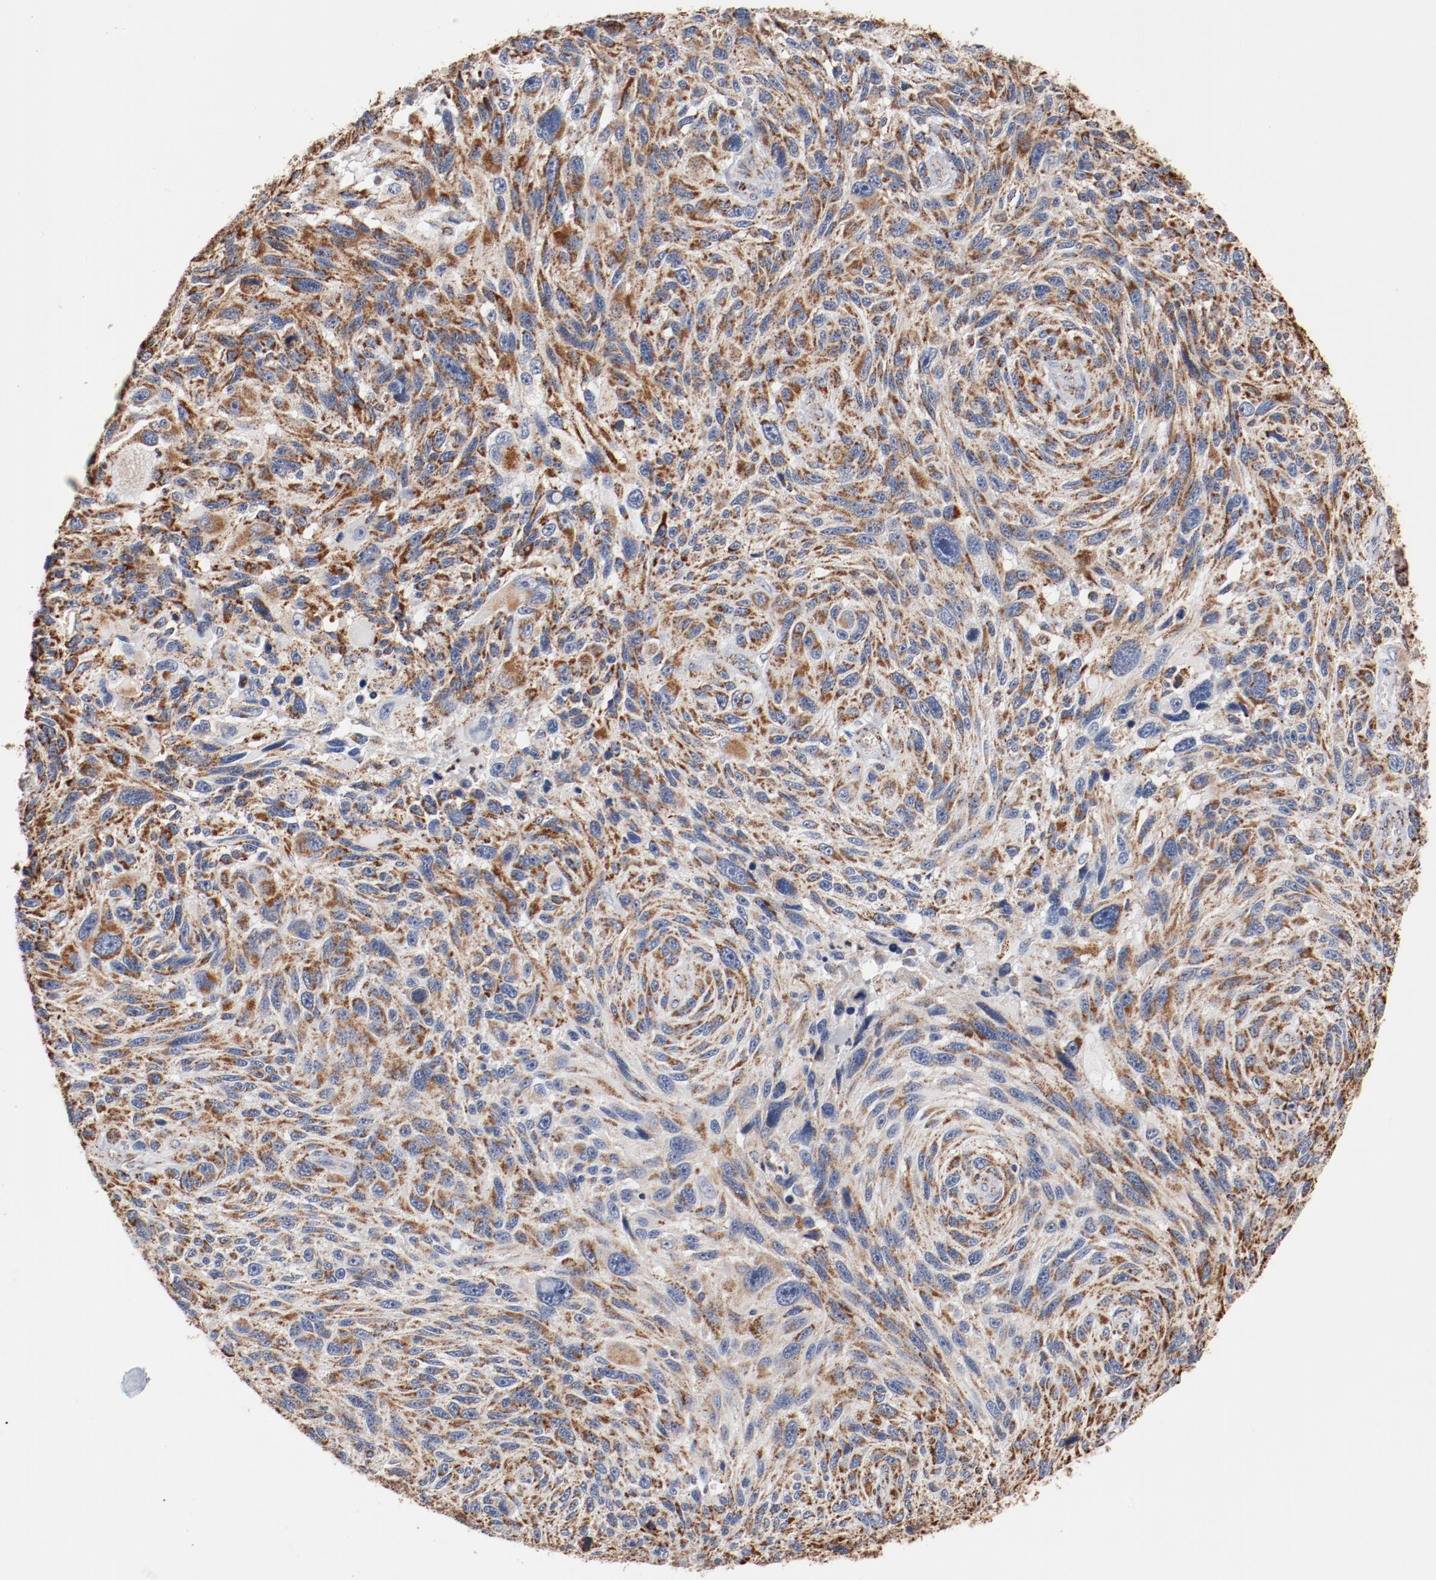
{"staining": {"intensity": "strong", "quantity": ">75%", "location": "cytoplasmic/membranous"}, "tissue": "melanoma", "cell_type": "Tumor cells", "image_type": "cancer", "snomed": [{"axis": "morphology", "description": "Malignant melanoma, NOS"}, {"axis": "topography", "description": "Skin"}], "caption": "There is high levels of strong cytoplasmic/membranous expression in tumor cells of melanoma, as demonstrated by immunohistochemical staining (brown color).", "gene": "NDUFS4", "patient": {"sex": "male", "age": 53}}